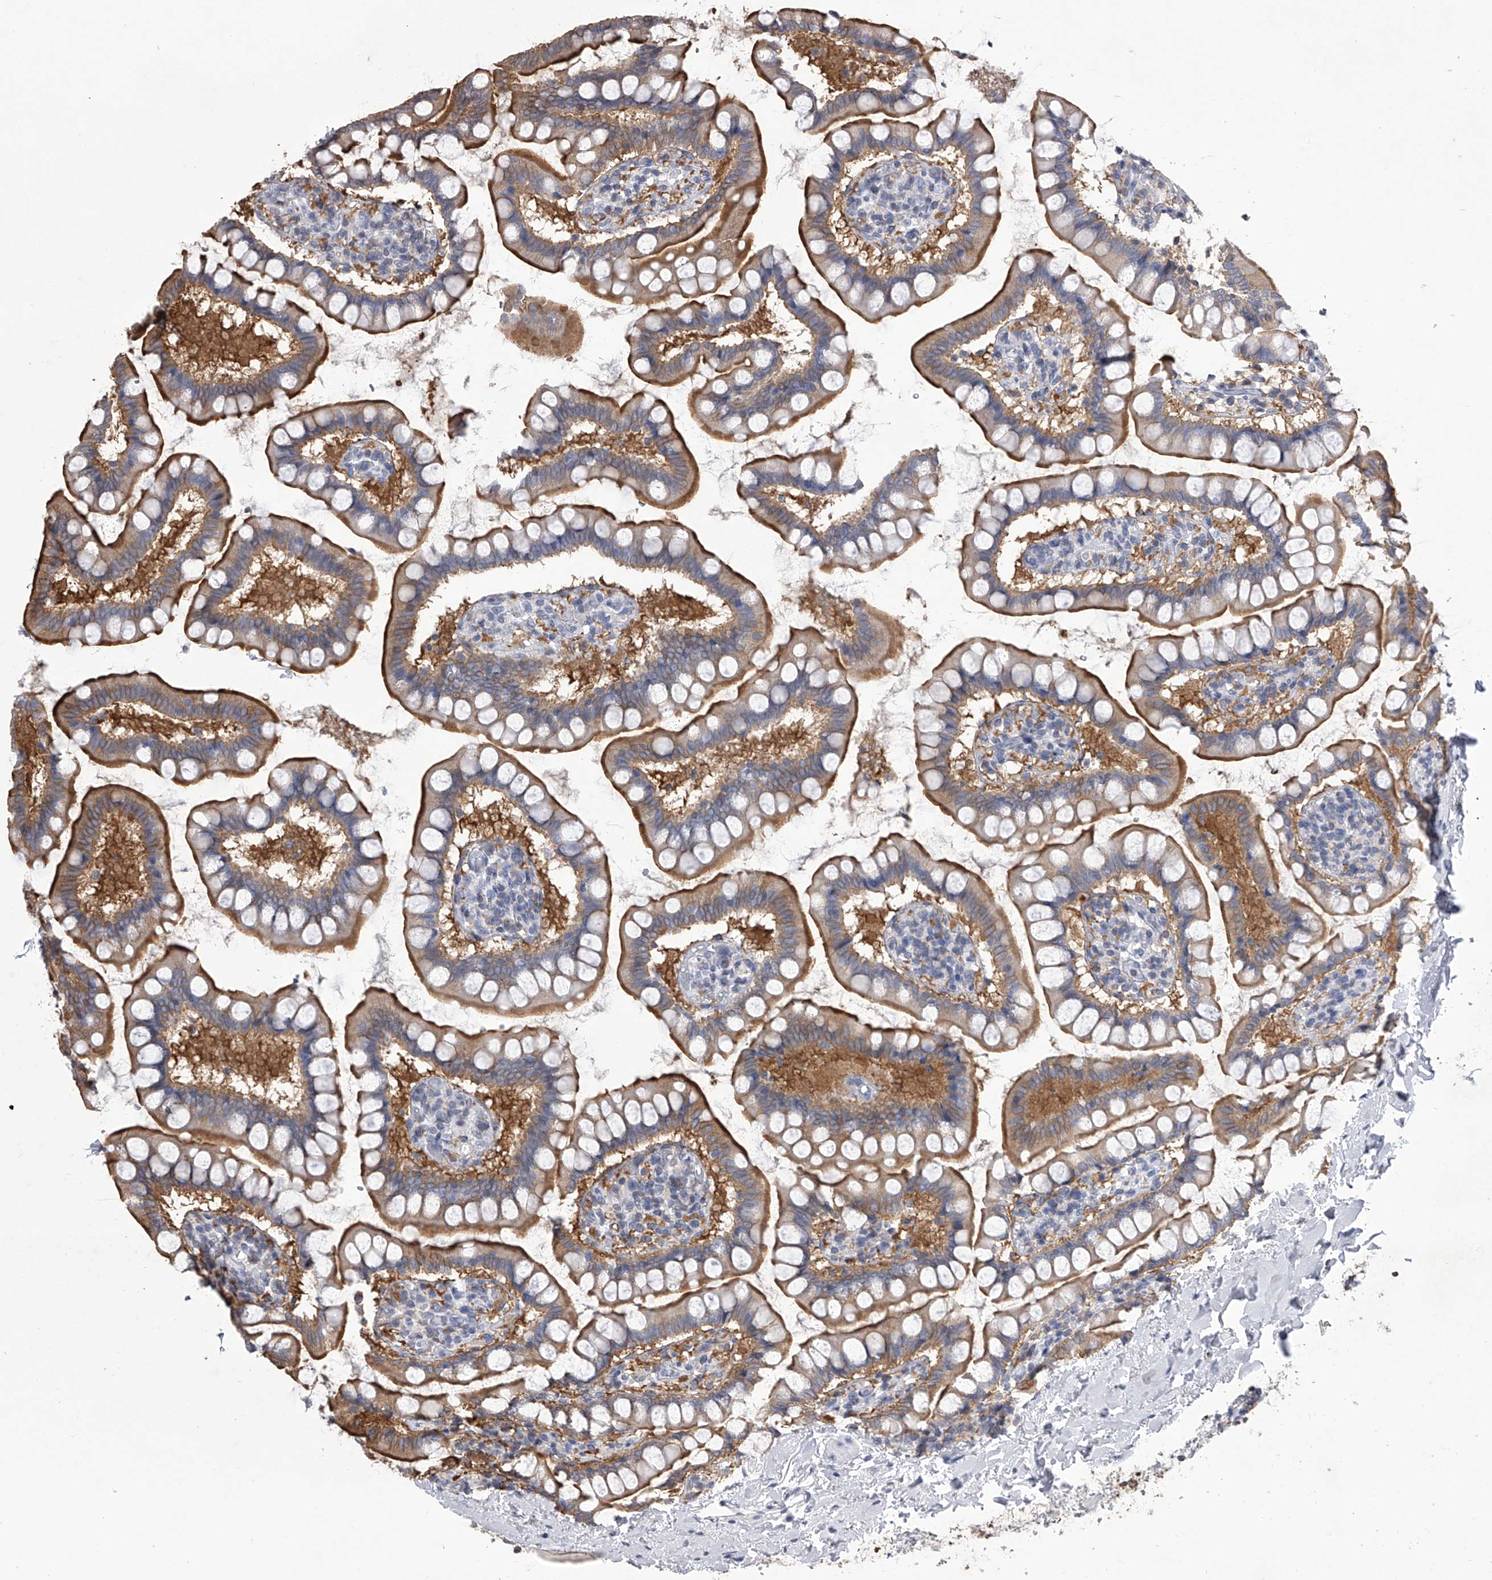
{"staining": {"intensity": "moderate", "quantity": "<25%", "location": "cytoplasmic/membranous"}, "tissue": "small intestine", "cell_type": "Glandular cells", "image_type": "normal", "snomed": [{"axis": "morphology", "description": "Normal tissue, NOS"}, {"axis": "topography", "description": "Small intestine"}], "caption": "Small intestine stained for a protein (brown) reveals moderate cytoplasmic/membranous positive staining in about <25% of glandular cells.", "gene": "TASP1", "patient": {"sex": "female", "age": 84}}